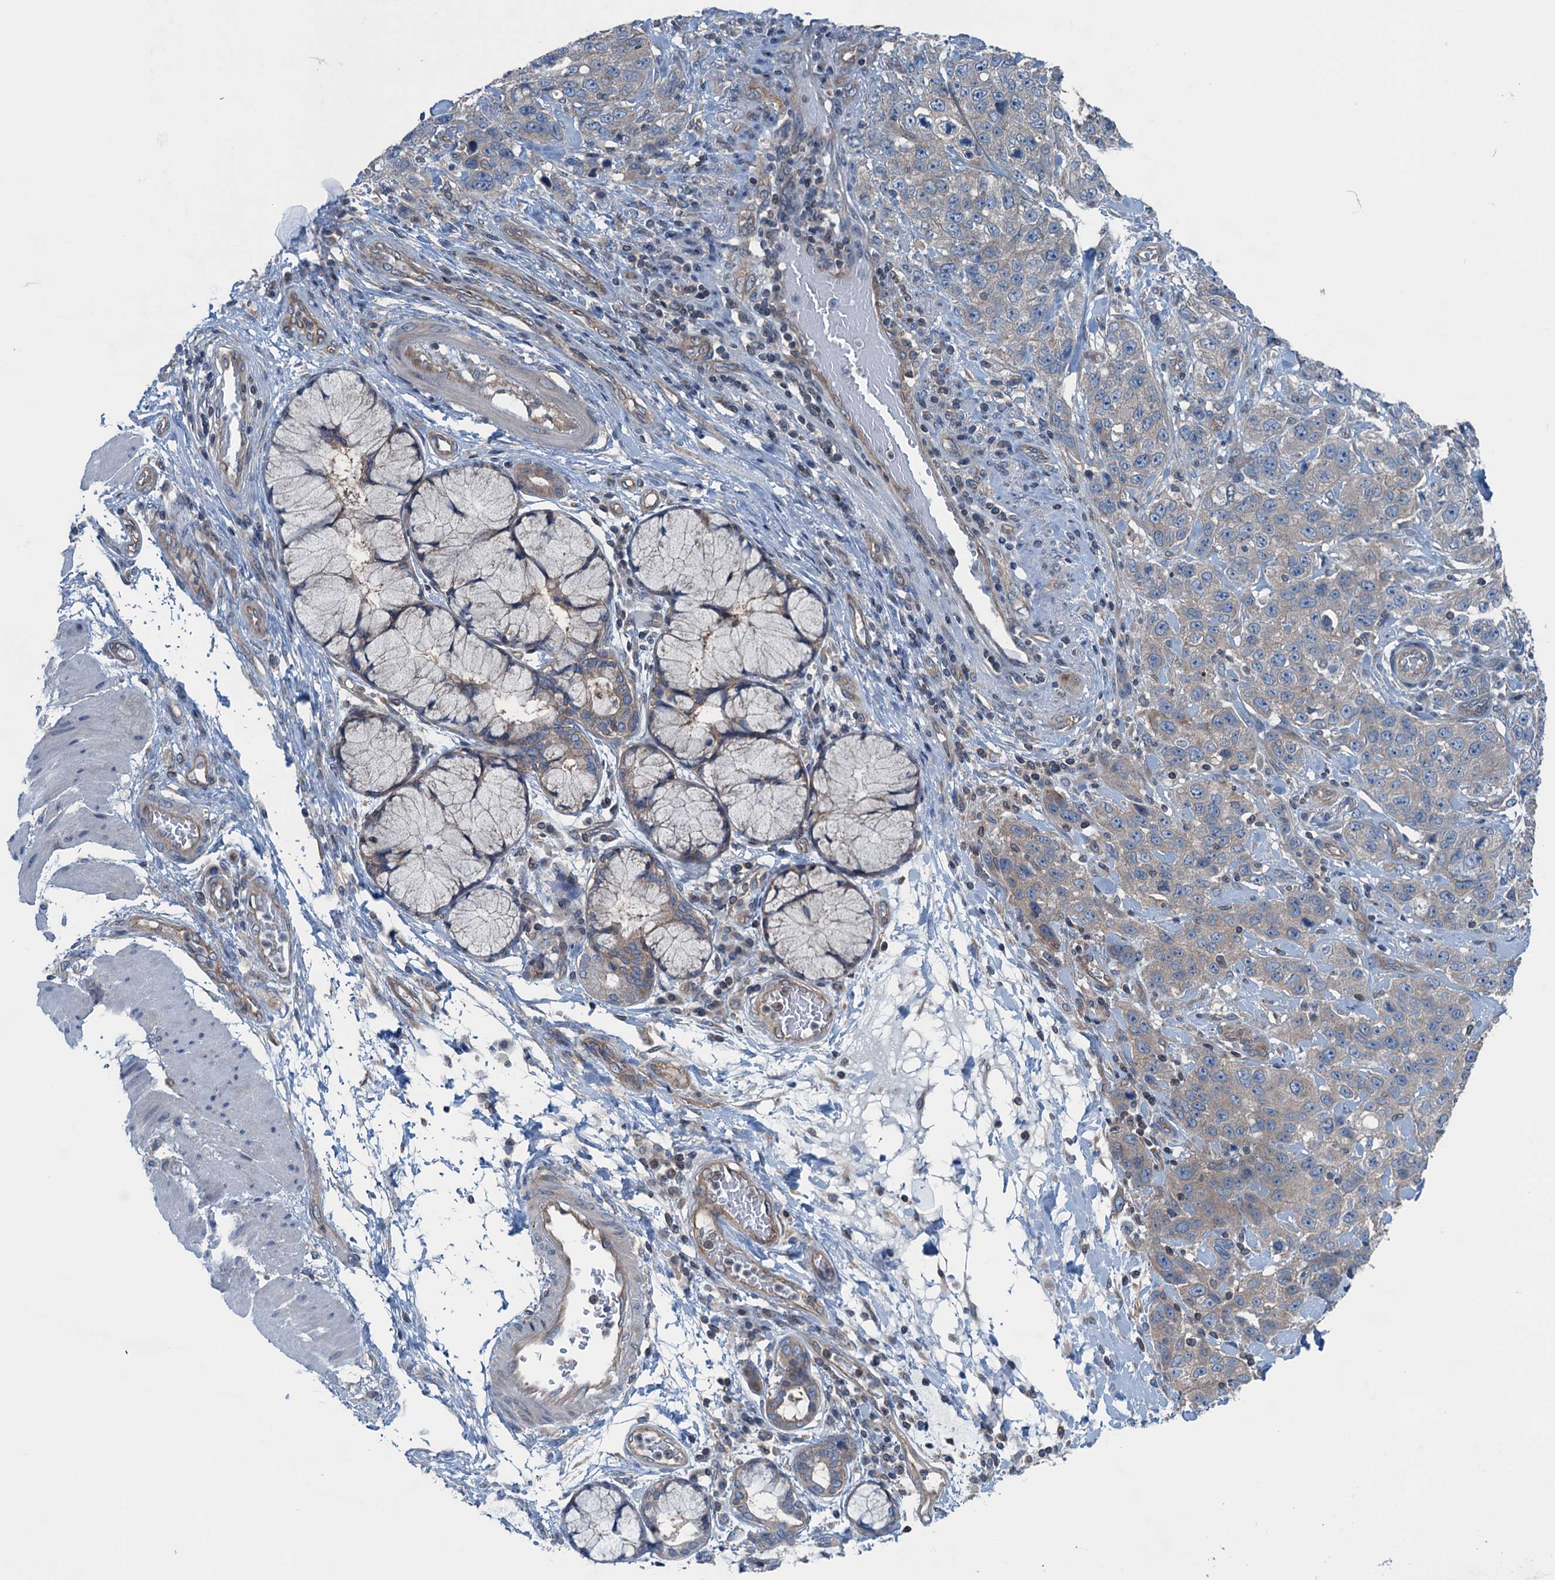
{"staining": {"intensity": "weak", "quantity": "25%-75%", "location": "cytoplasmic/membranous"}, "tissue": "stomach cancer", "cell_type": "Tumor cells", "image_type": "cancer", "snomed": [{"axis": "morphology", "description": "Adenocarcinoma, NOS"}, {"axis": "topography", "description": "Stomach"}], "caption": "An IHC photomicrograph of tumor tissue is shown. Protein staining in brown highlights weak cytoplasmic/membranous positivity in stomach adenocarcinoma within tumor cells.", "gene": "TRAPPC8", "patient": {"sex": "male", "age": 48}}